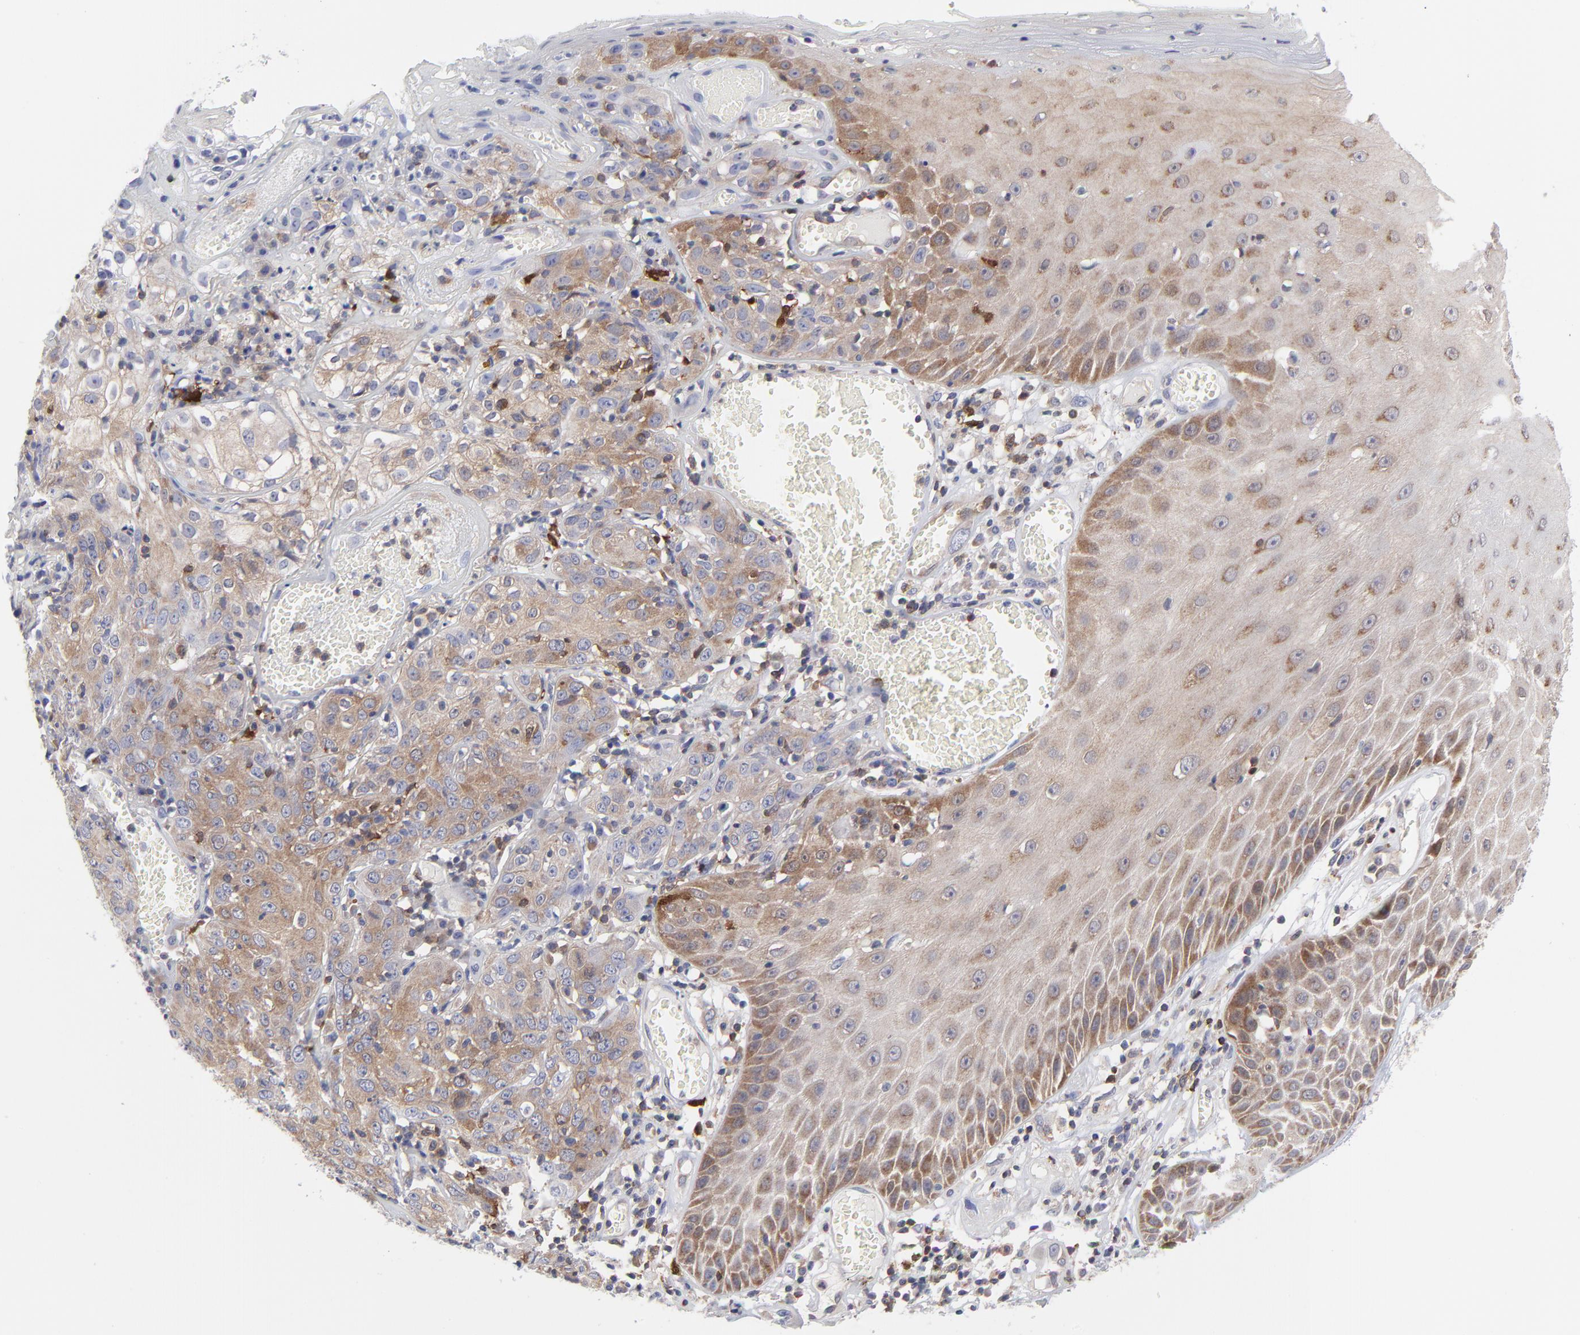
{"staining": {"intensity": "weak", "quantity": ">75%", "location": "cytoplasmic/membranous"}, "tissue": "skin cancer", "cell_type": "Tumor cells", "image_type": "cancer", "snomed": [{"axis": "morphology", "description": "Squamous cell carcinoma, NOS"}, {"axis": "topography", "description": "Skin"}], "caption": "Protein staining of skin cancer (squamous cell carcinoma) tissue displays weak cytoplasmic/membranous expression in approximately >75% of tumor cells.", "gene": "NFKBIA", "patient": {"sex": "male", "age": 65}}